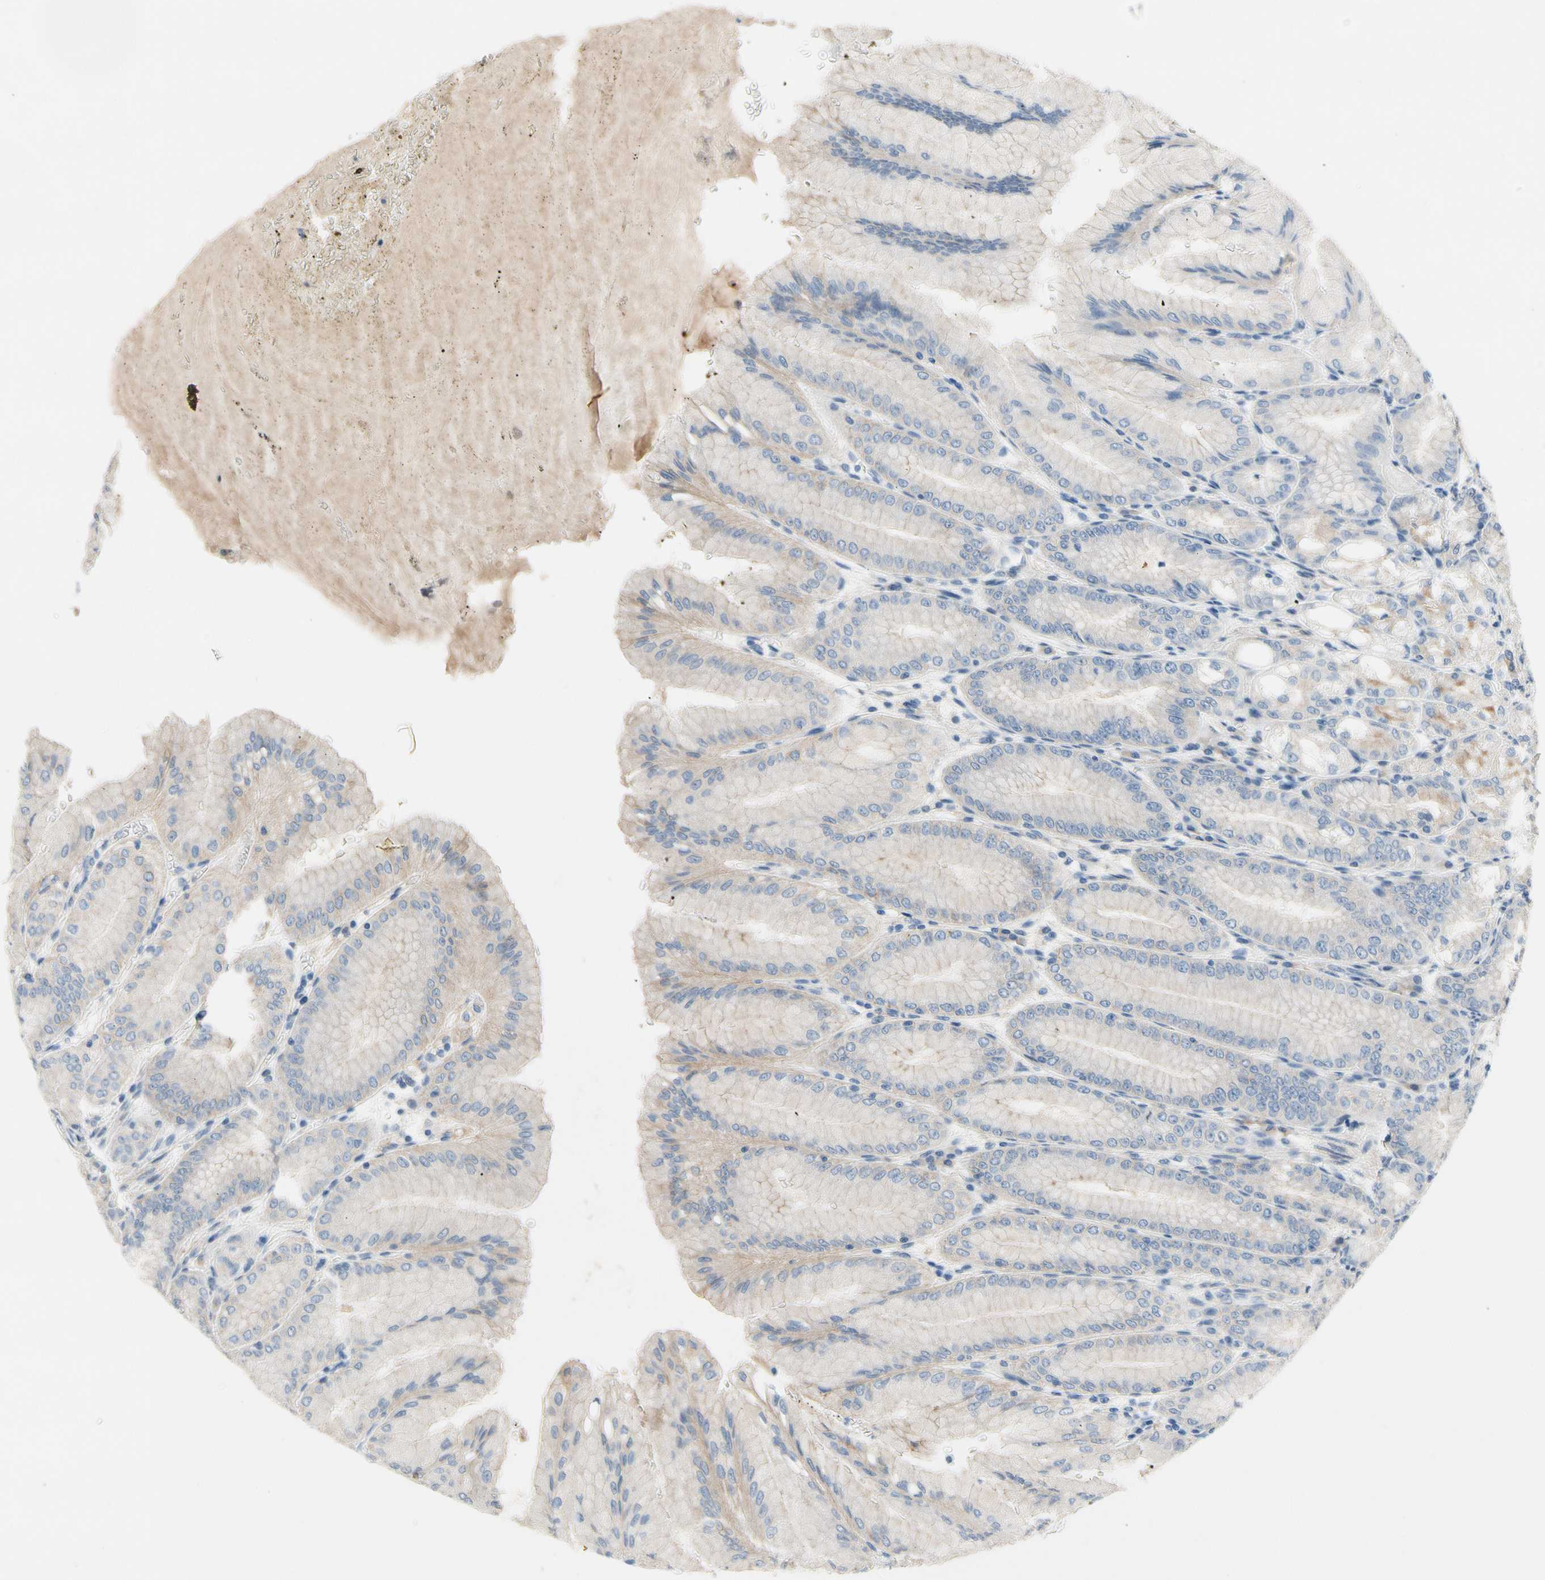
{"staining": {"intensity": "moderate", "quantity": "<25%", "location": "cytoplasmic/membranous"}, "tissue": "stomach", "cell_type": "Glandular cells", "image_type": "normal", "snomed": [{"axis": "morphology", "description": "Normal tissue, NOS"}, {"axis": "topography", "description": "Stomach, lower"}], "caption": "Brown immunohistochemical staining in normal stomach shows moderate cytoplasmic/membranous positivity in approximately <25% of glandular cells.", "gene": "CA14", "patient": {"sex": "male", "age": 71}}